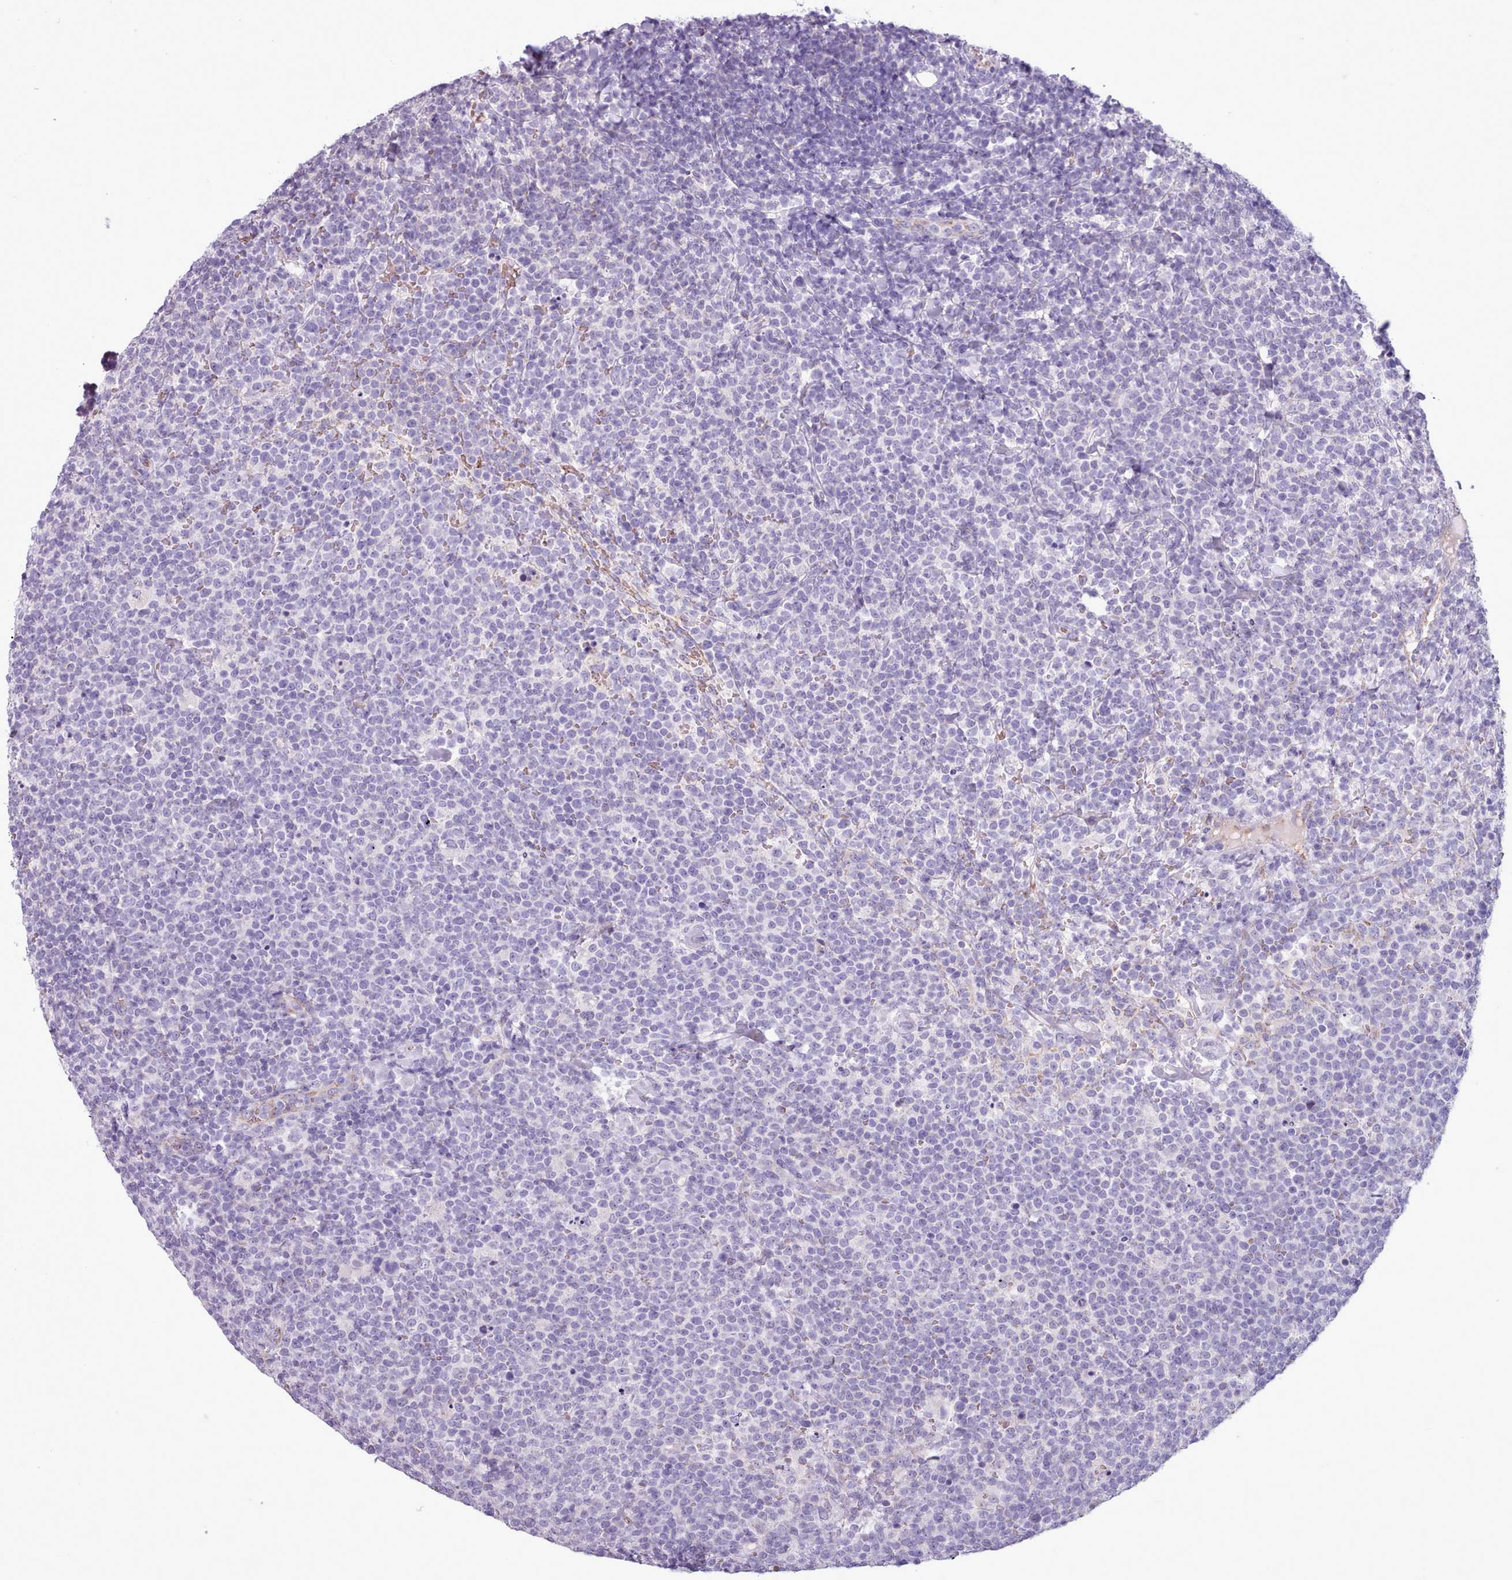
{"staining": {"intensity": "negative", "quantity": "none", "location": "none"}, "tissue": "lymphoma", "cell_type": "Tumor cells", "image_type": "cancer", "snomed": [{"axis": "morphology", "description": "Malignant lymphoma, non-Hodgkin's type, High grade"}, {"axis": "topography", "description": "Lymph node"}], "caption": "This is an immunohistochemistry photomicrograph of human malignant lymphoma, non-Hodgkin's type (high-grade). There is no positivity in tumor cells.", "gene": "AK4", "patient": {"sex": "male", "age": 61}}